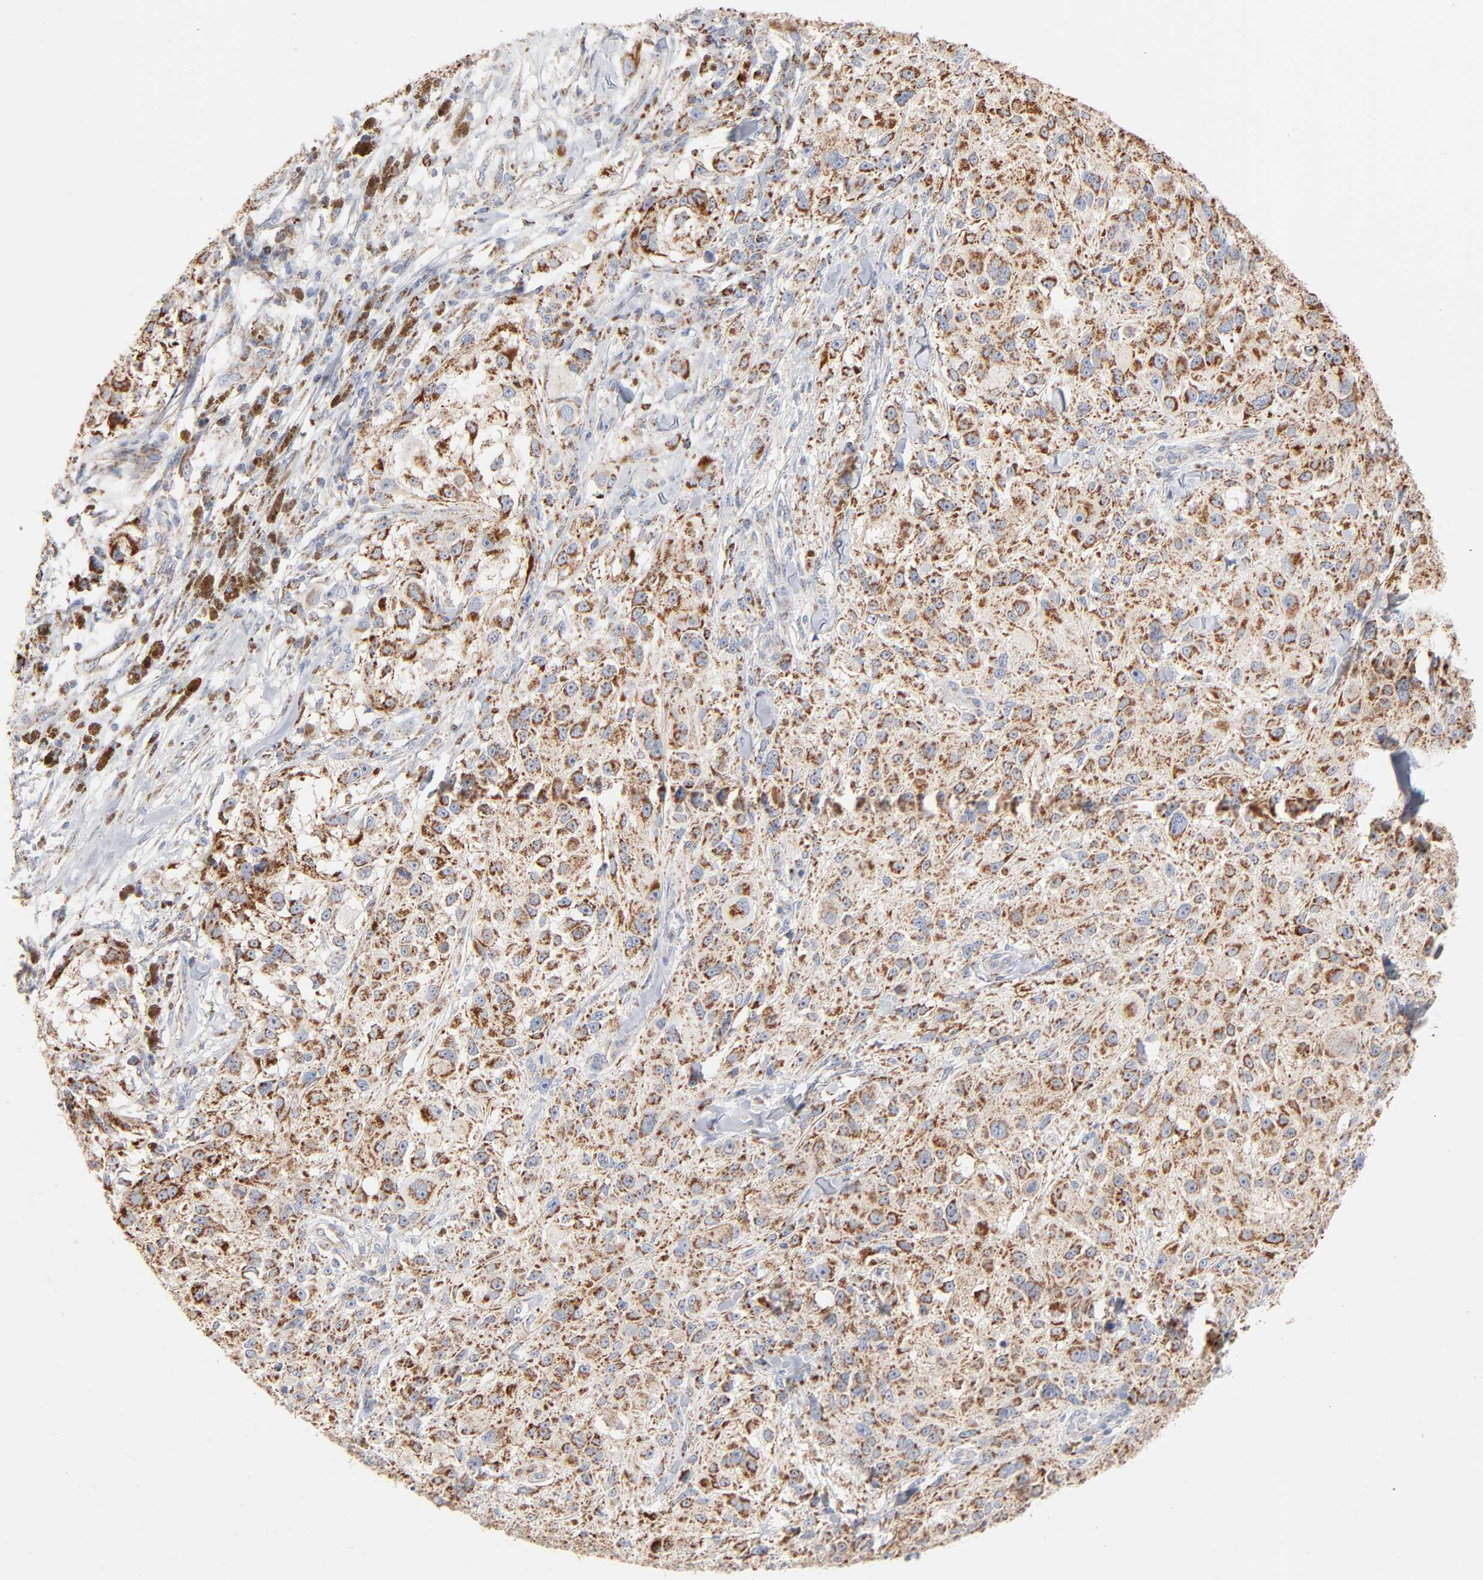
{"staining": {"intensity": "strong", "quantity": ">75%", "location": "cytoplasmic/membranous"}, "tissue": "melanoma", "cell_type": "Tumor cells", "image_type": "cancer", "snomed": [{"axis": "morphology", "description": "Necrosis, NOS"}, {"axis": "morphology", "description": "Malignant melanoma, NOS"}, {"axis": "topography", "description": "Skin"}], "caption": "Immunohistochemical staining of human malignant melanoma shows high levels of strong cytoplasmic/membranous expression in approximately >75% of tumor cells.", "gene": "UQCRC1", "patient": {"sex": "female", "age": 87}}